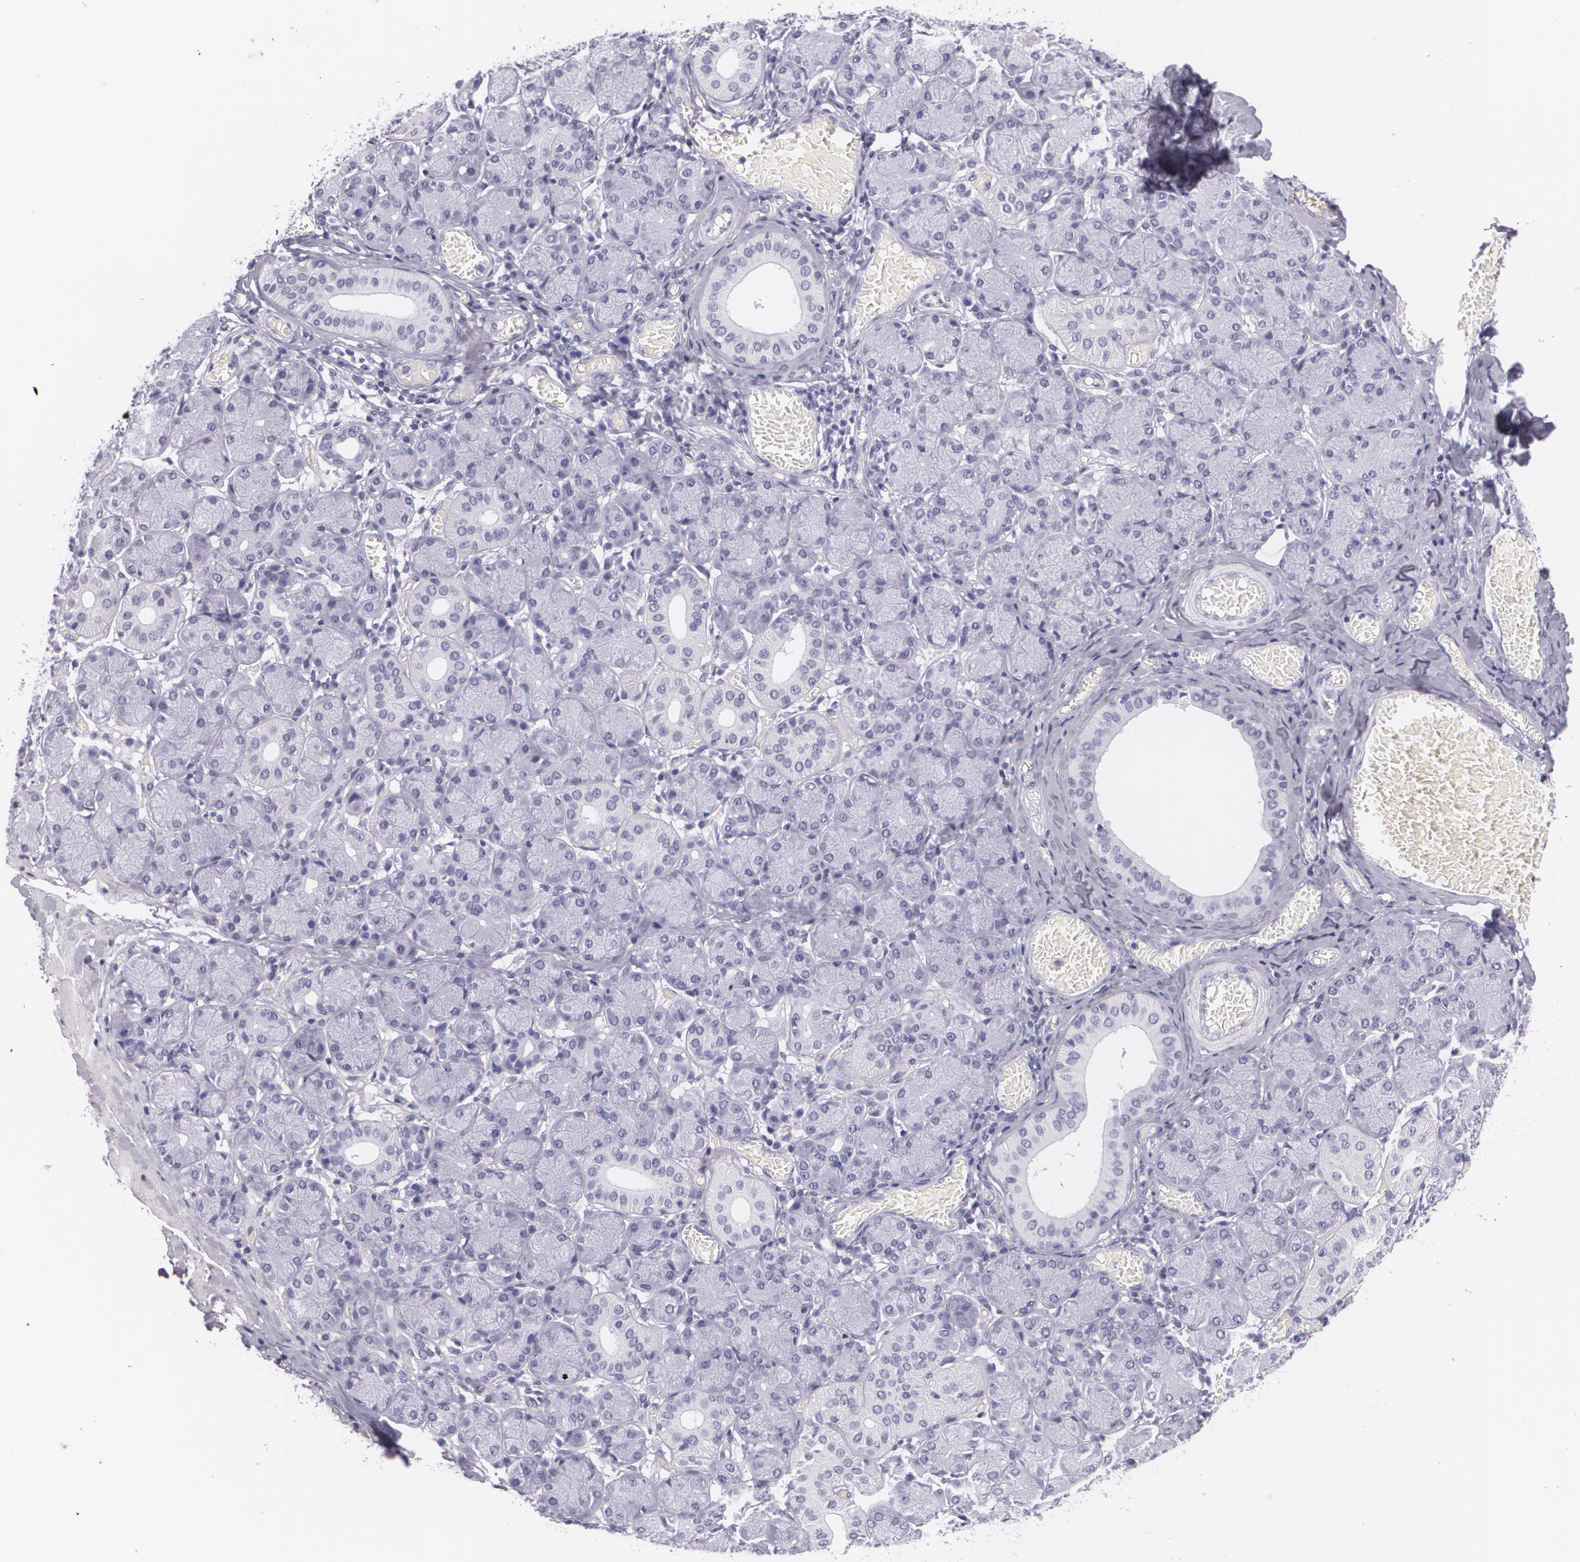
{"staining": {"intensity": "negative", "quantity": "none", "location": "none"}, "tissue": "salivary gland", "cell_type": "Glandular cells", "image_type": "normal", "snomed": [{"axis": "morphology", "description": "Normal tissue, NOS"}, {"axis": "topography", "description": "Salivary gland"}], "caption": "This photomicrograph is of benign salivary gland stained with immunohistochemistry (IHC) to label a protein in brown with the nuclei are counter-stained blue. There is no expression in glandular cells.", "gene": "DLG4", "patient": {"sex": "female", "age": 24}}